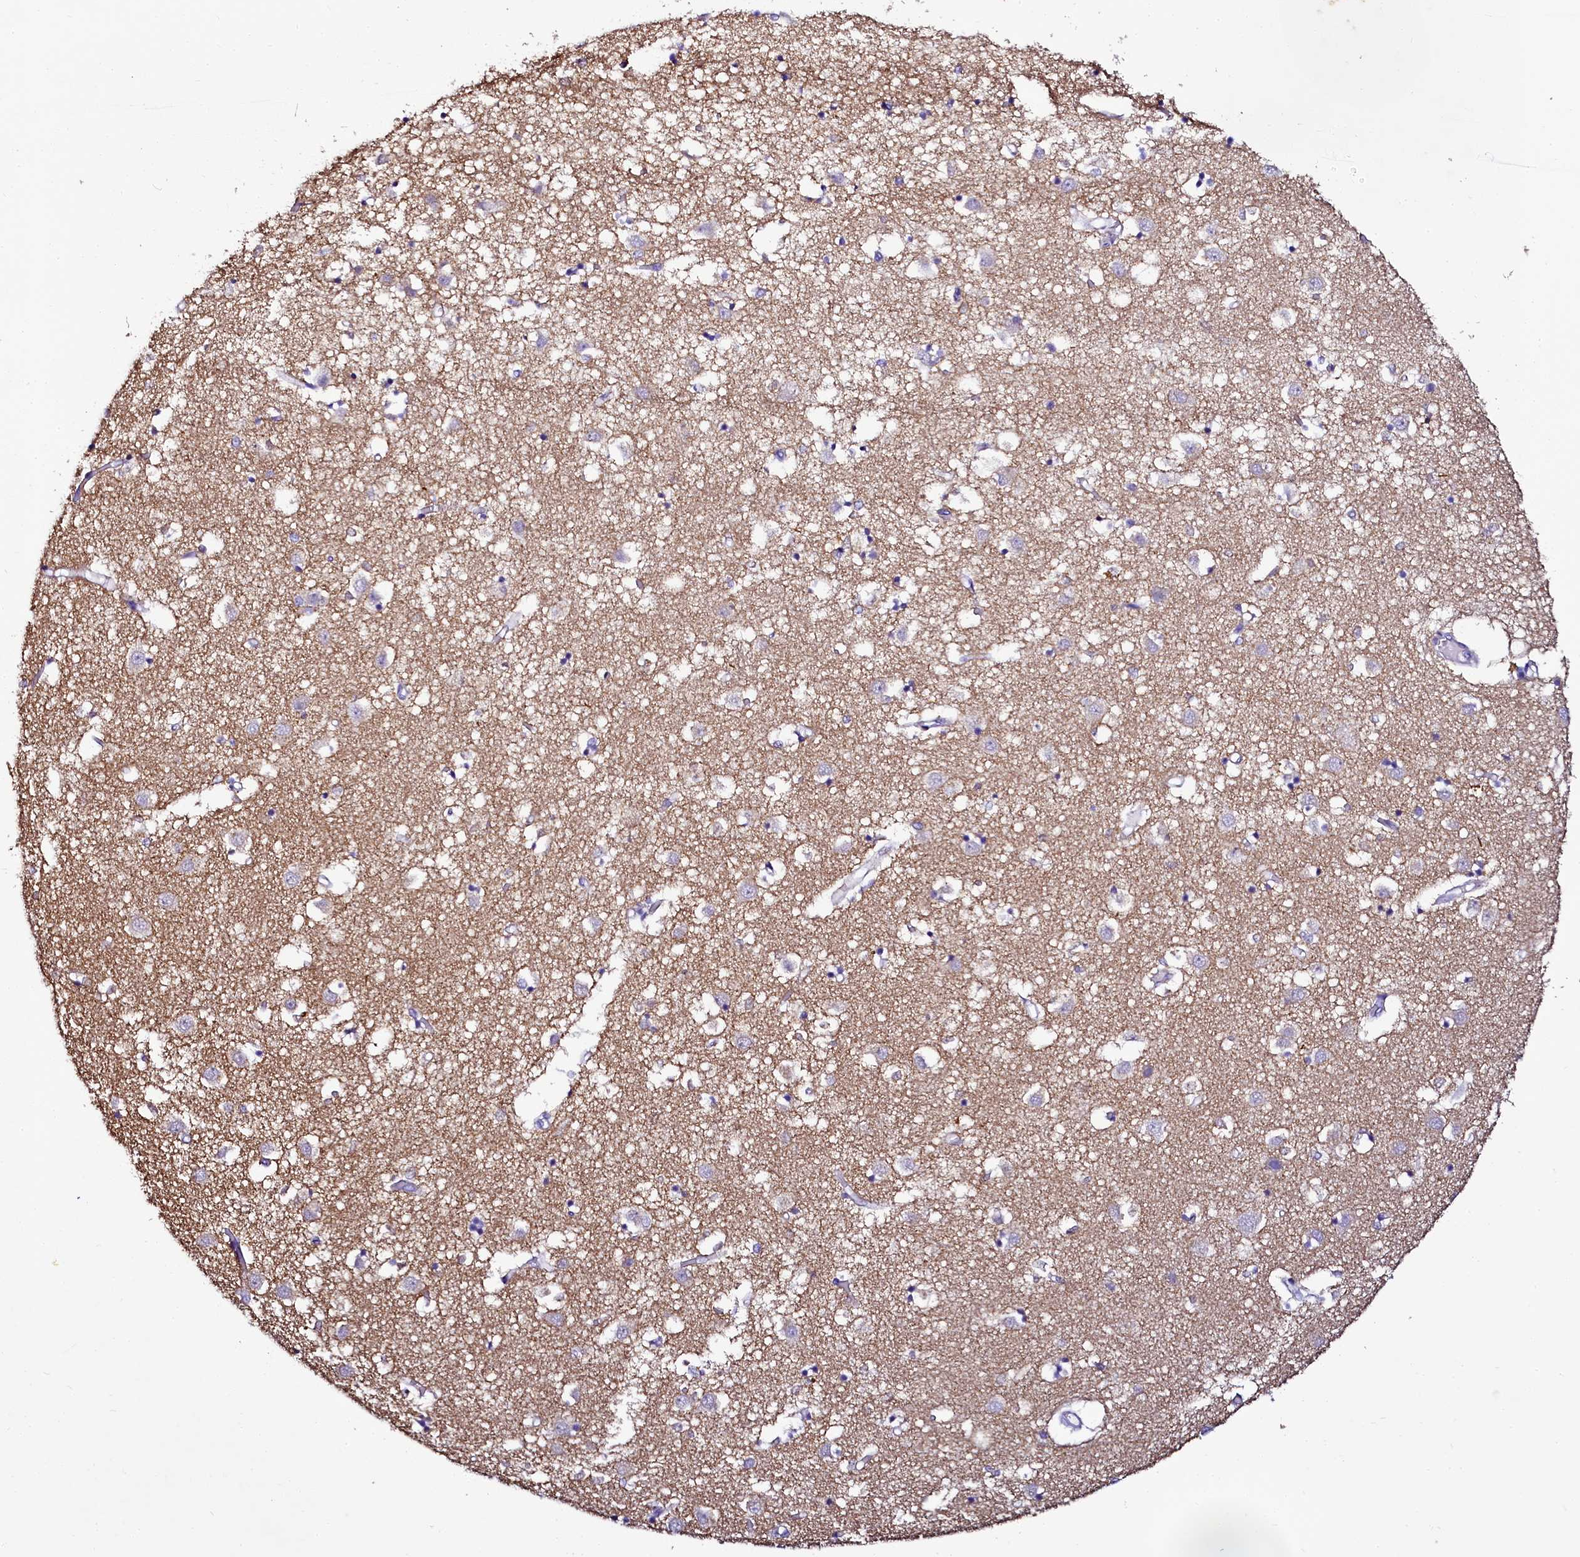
{"staining": {"intensity": "negative", "quantity": "none", "location": "none"}, "tissue": "caudate", "cell_type": "Glial cells", "image_type": "normal", "snomed": [{"axis": "morphology", "description": "Normal tissue, NOS"}, {"axis": "topography", "description": "Lateral ventricle wall"}], "caption": "Caudate stained for a protein using immunohistochemistry (IHC) shows no staining glial cells.", "gene": "SORD", "patient": {"sex": "male", "age": 70}}